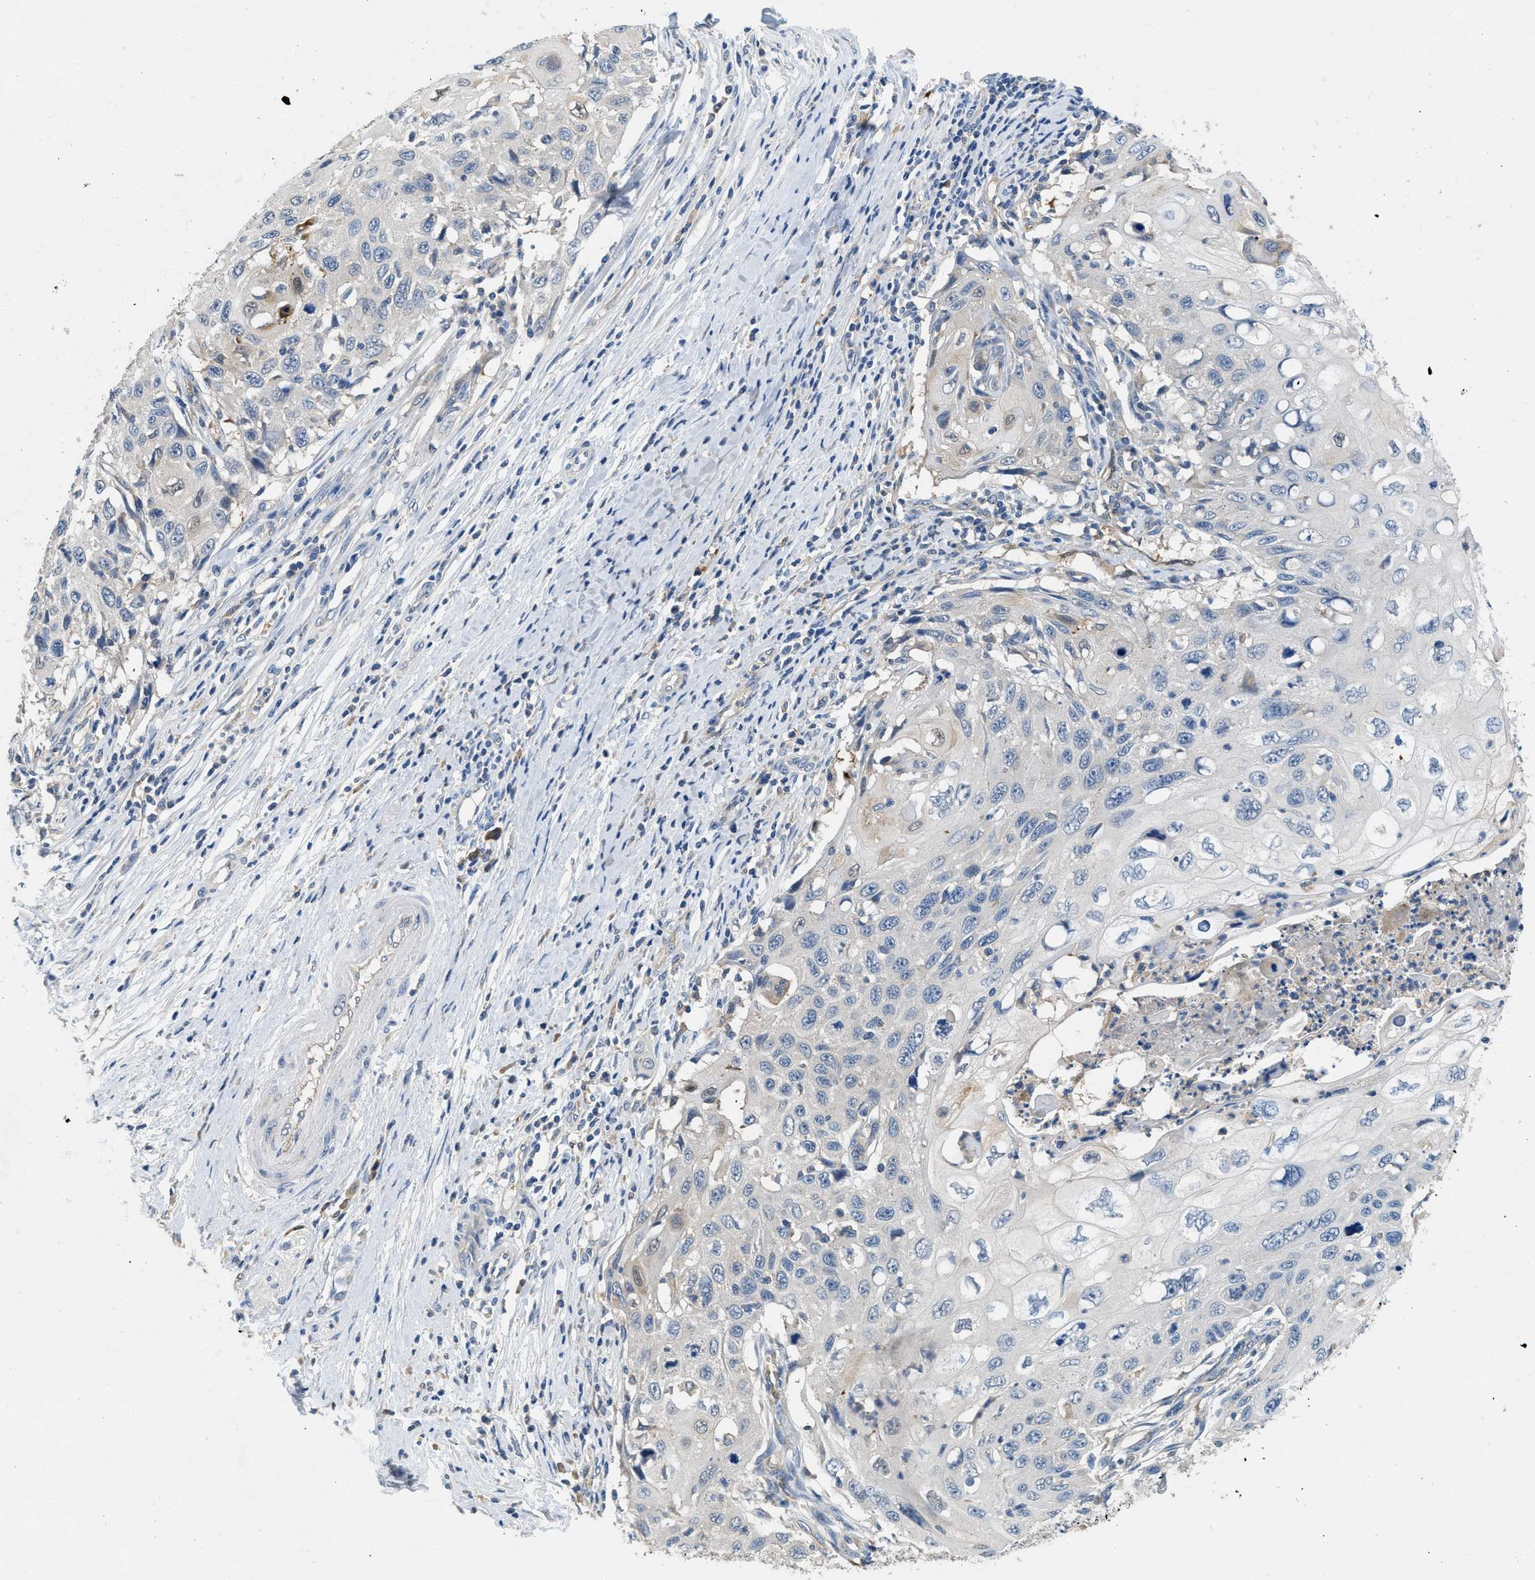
{"staining": {"intensity": "negative", "quantity": "none", "location": "none"}, "tissue": "cervical cancer", "cell_type": "Tumor cells", "image_type": "cancer", "snomed": [{"axis": "morphology", "description": "Squamous cell carcinoma, NOS"}, {"axis": "topography", "description": "Cervix"}], "caption": "High power microscopy histopathology image of an immunohistochemistry (IHC) image of squamous cell carcinoma (cervical), revealing no significant expression in tumor cells.", "gene": "DGKE", "patient": {"sex": "female", "age": 70}}